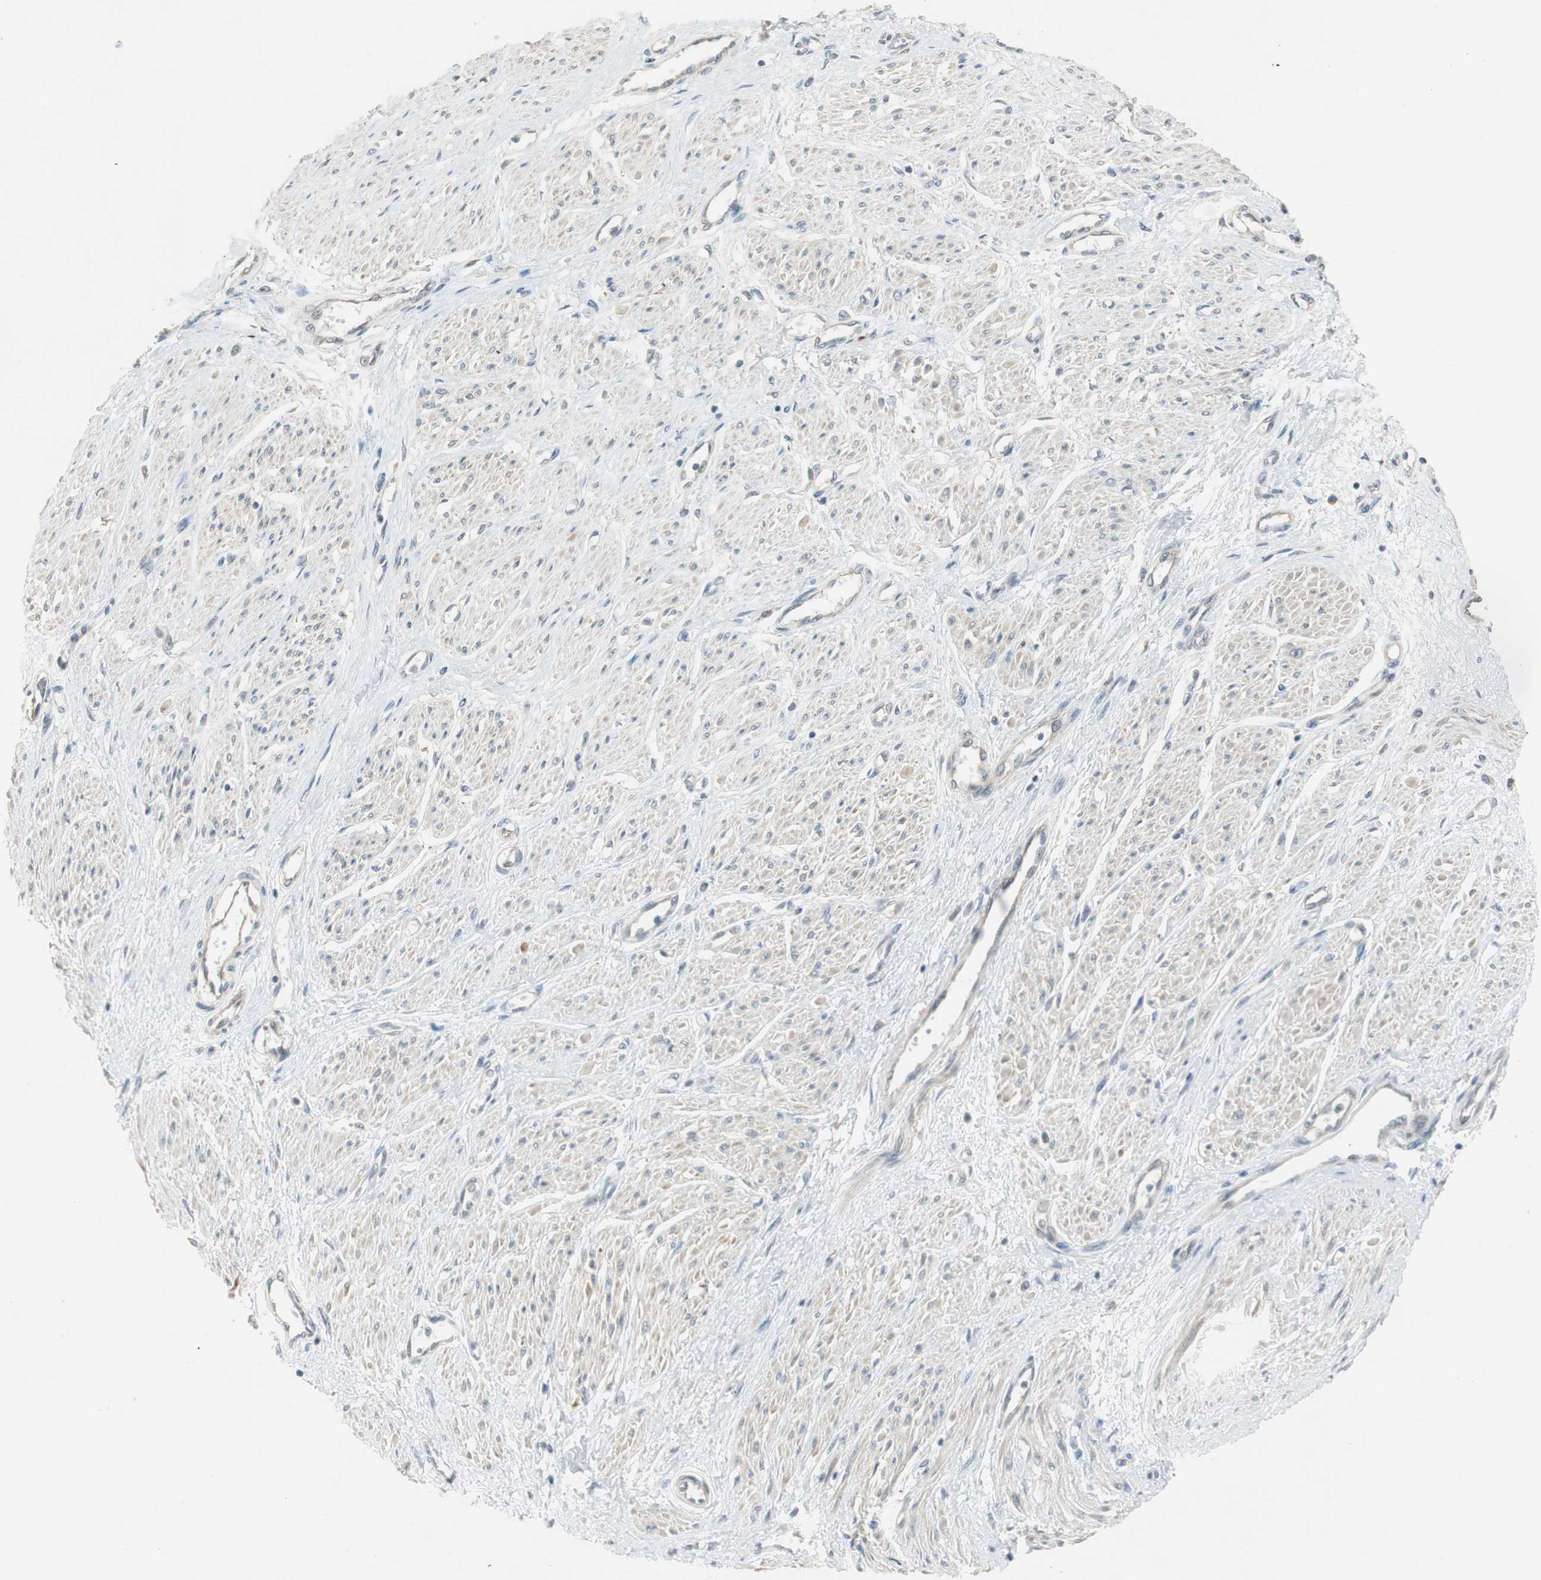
{"staining": {"intensity": "weak", "quantity": "<25%", "location": "cytoplasmic/membranous"}, "tissue": "smooth muscle", "cell_type": "Smooth muscle cells", "image_type": "normal", "snomed": [{"axis": "morphology", "description": "Normal tissue, NOS"}, {"axis": "topography", "description": "Smooth muscle"}, {"axis": "topography", "description": "Uterus"}], "caption": "This is a histopathology image of IHC staining of unremarkable smooth muscle, which shows no staining in smooth muscle cells. (DAB immunohistochemistry (IHC) visualized using brightfield microscopy, high magnification).", "gene": "NCLN", "patient": {"sex": "female", "age": 39}}